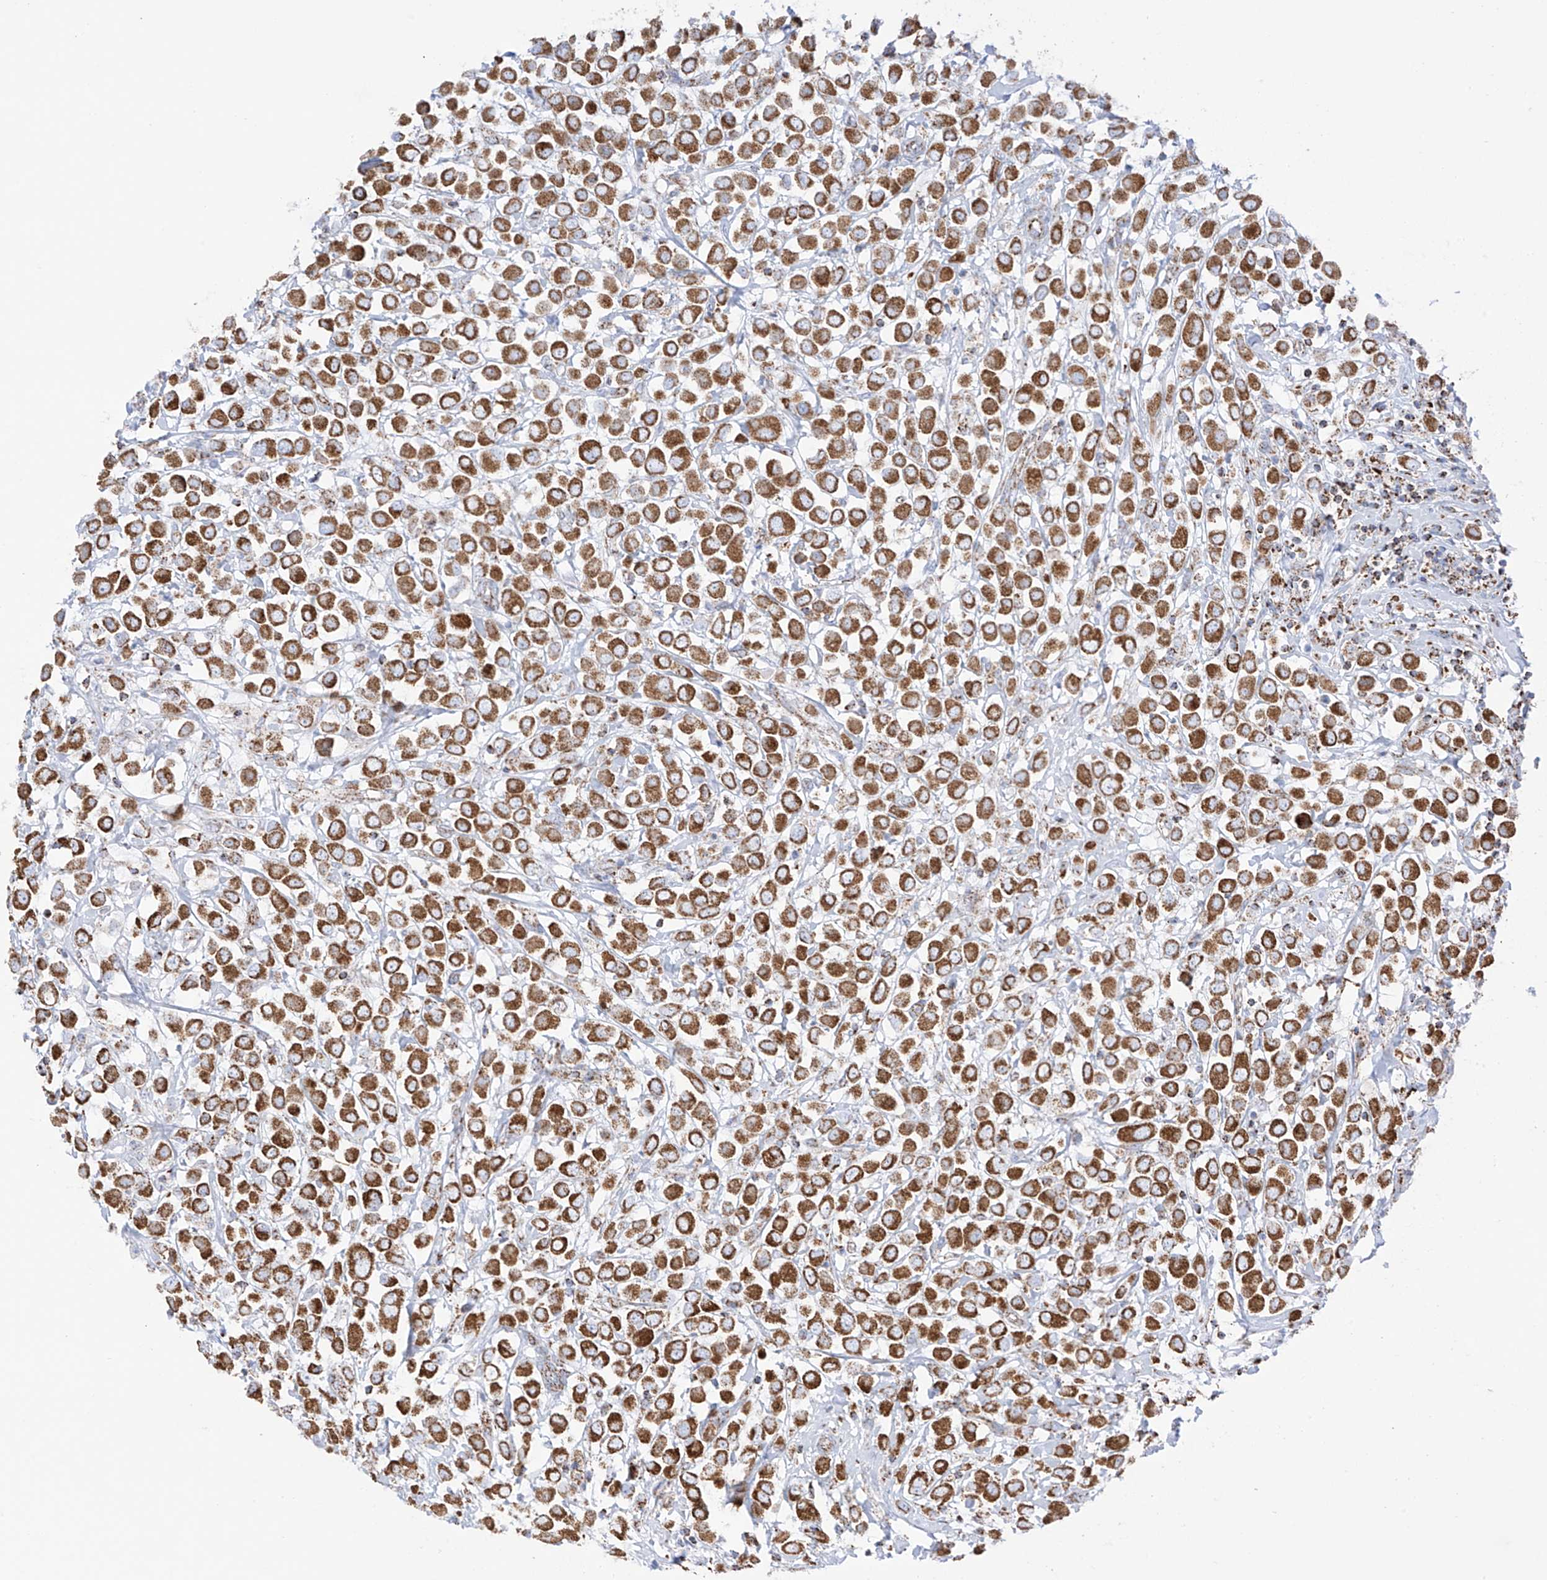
{"staining": {"intensity": "moderate", "quantity": ">75%", "location": "cytoplasmic/membranous"}, "tissue": "breast cancer", "cell_type": "Tumor cells", "image_type": "cancer", "snomed": [{"axis": "morphology", "description": "Duct carcinoma"}, {"axis": "topography", "description": "Breast"}], "caption": "Brown immunohistochemical staining in human breast infiltrating ductal carcinoma demonstrates moderate cytoplasmic/membranous positivity in approximately >75% of tumor cells. Immunohistochemistry stains the protein in brown and the nuclei are stained blue.", "gene": "XKR3", "patient": {"sex": "female", "age": 61}}